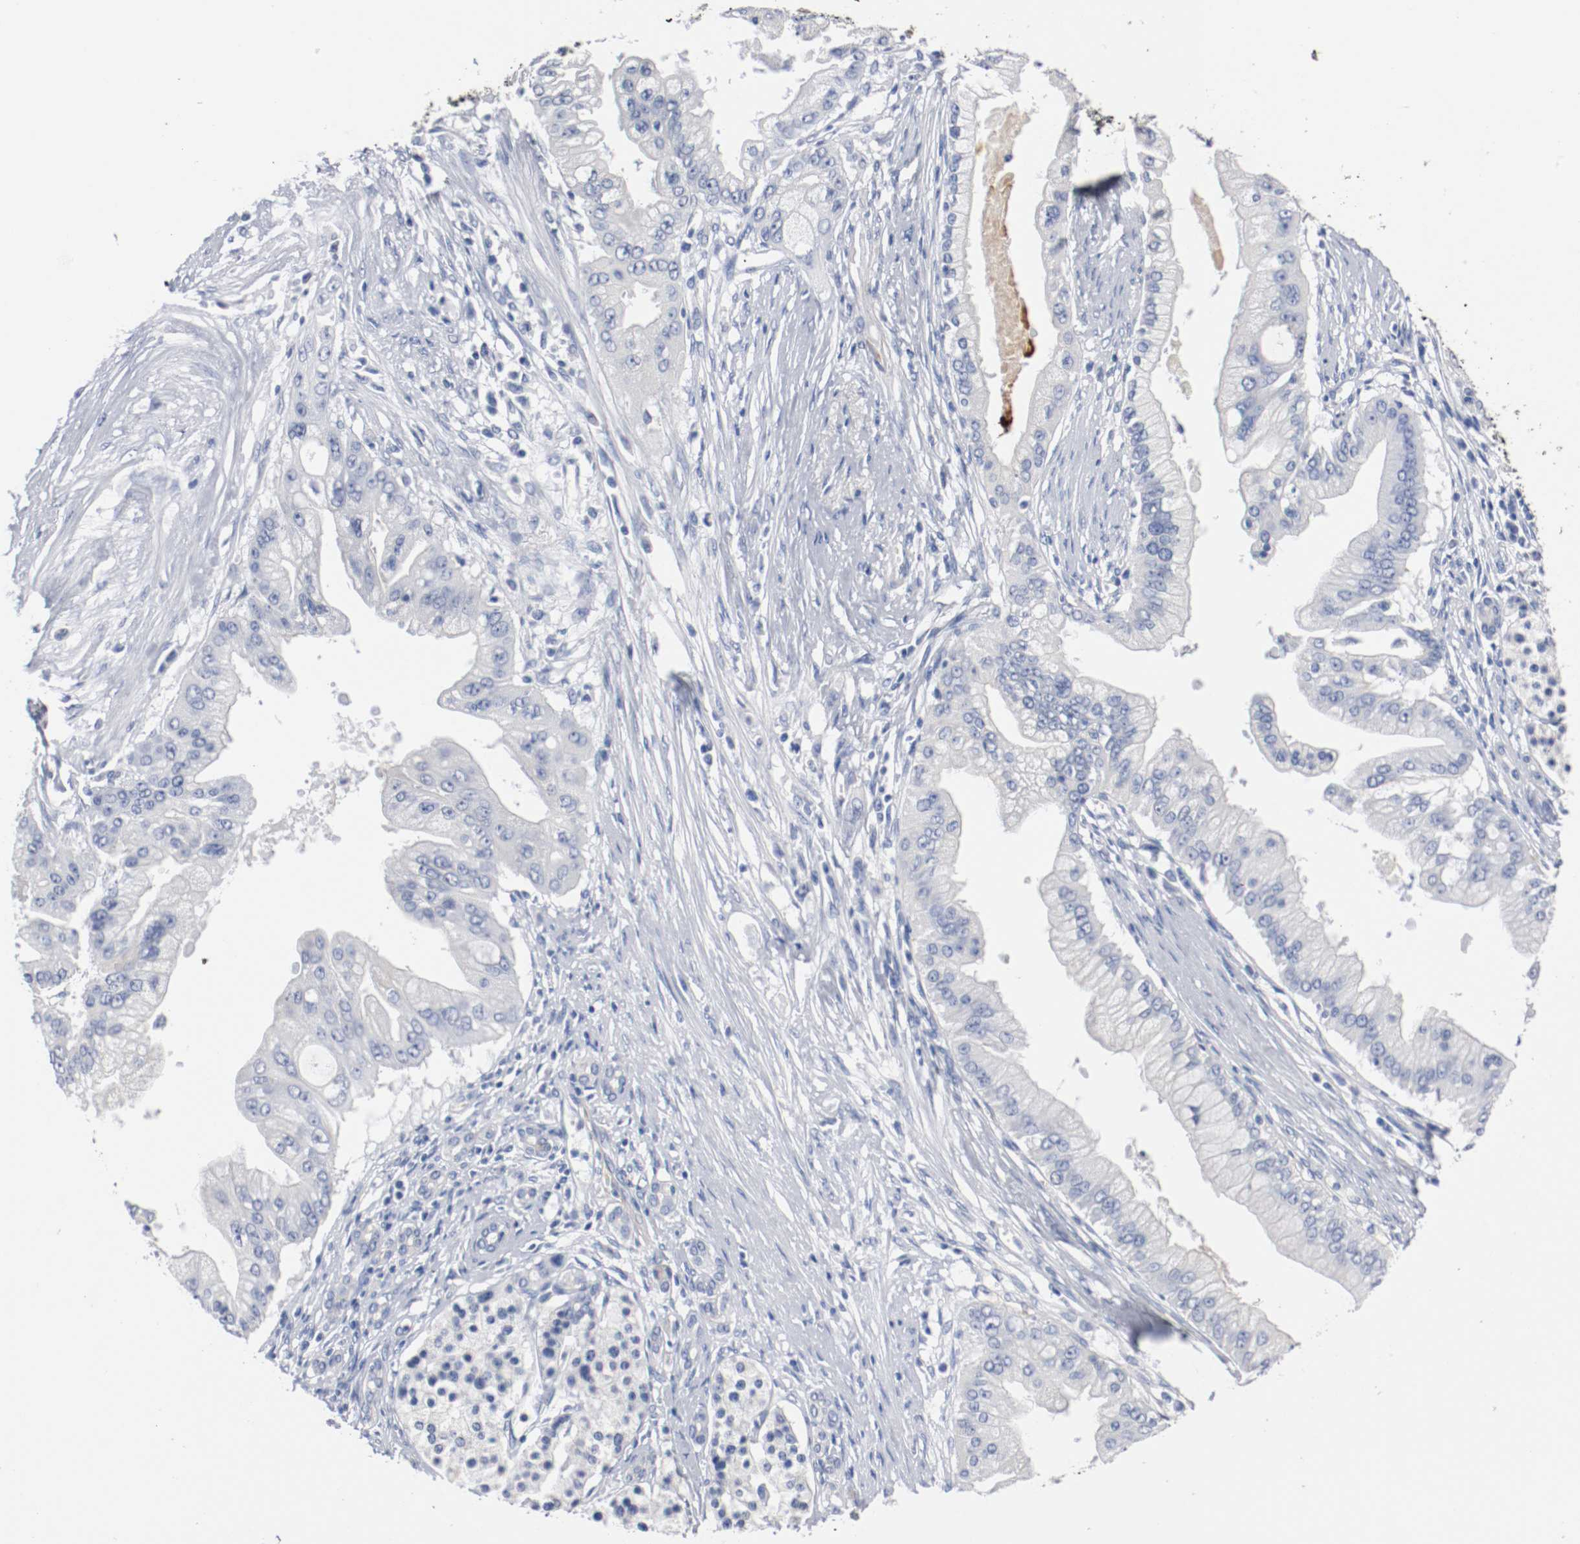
{"staining": {"intensity": "negative", "quantity": "none", "location": "none"}, "tissue": "pancreatic cancer", "cell_type": "Tumor cells", "image_type": "cancer", "snomed": [{"axis": "morphology", "description": "Adenocarcinoma, NOS"}, {"axis": "topography", "description": "Pancreas"}], "caption": "There is no significant staining in tumor cells of pancreatic cancer. Brightfield microscopy of immunohistochemistry (IHC) stained with DAB (brown) and hematoxylin (blue), captured at high magnification.", "gene": "TNC", "patient": {"sex": "male", "age": 59}}